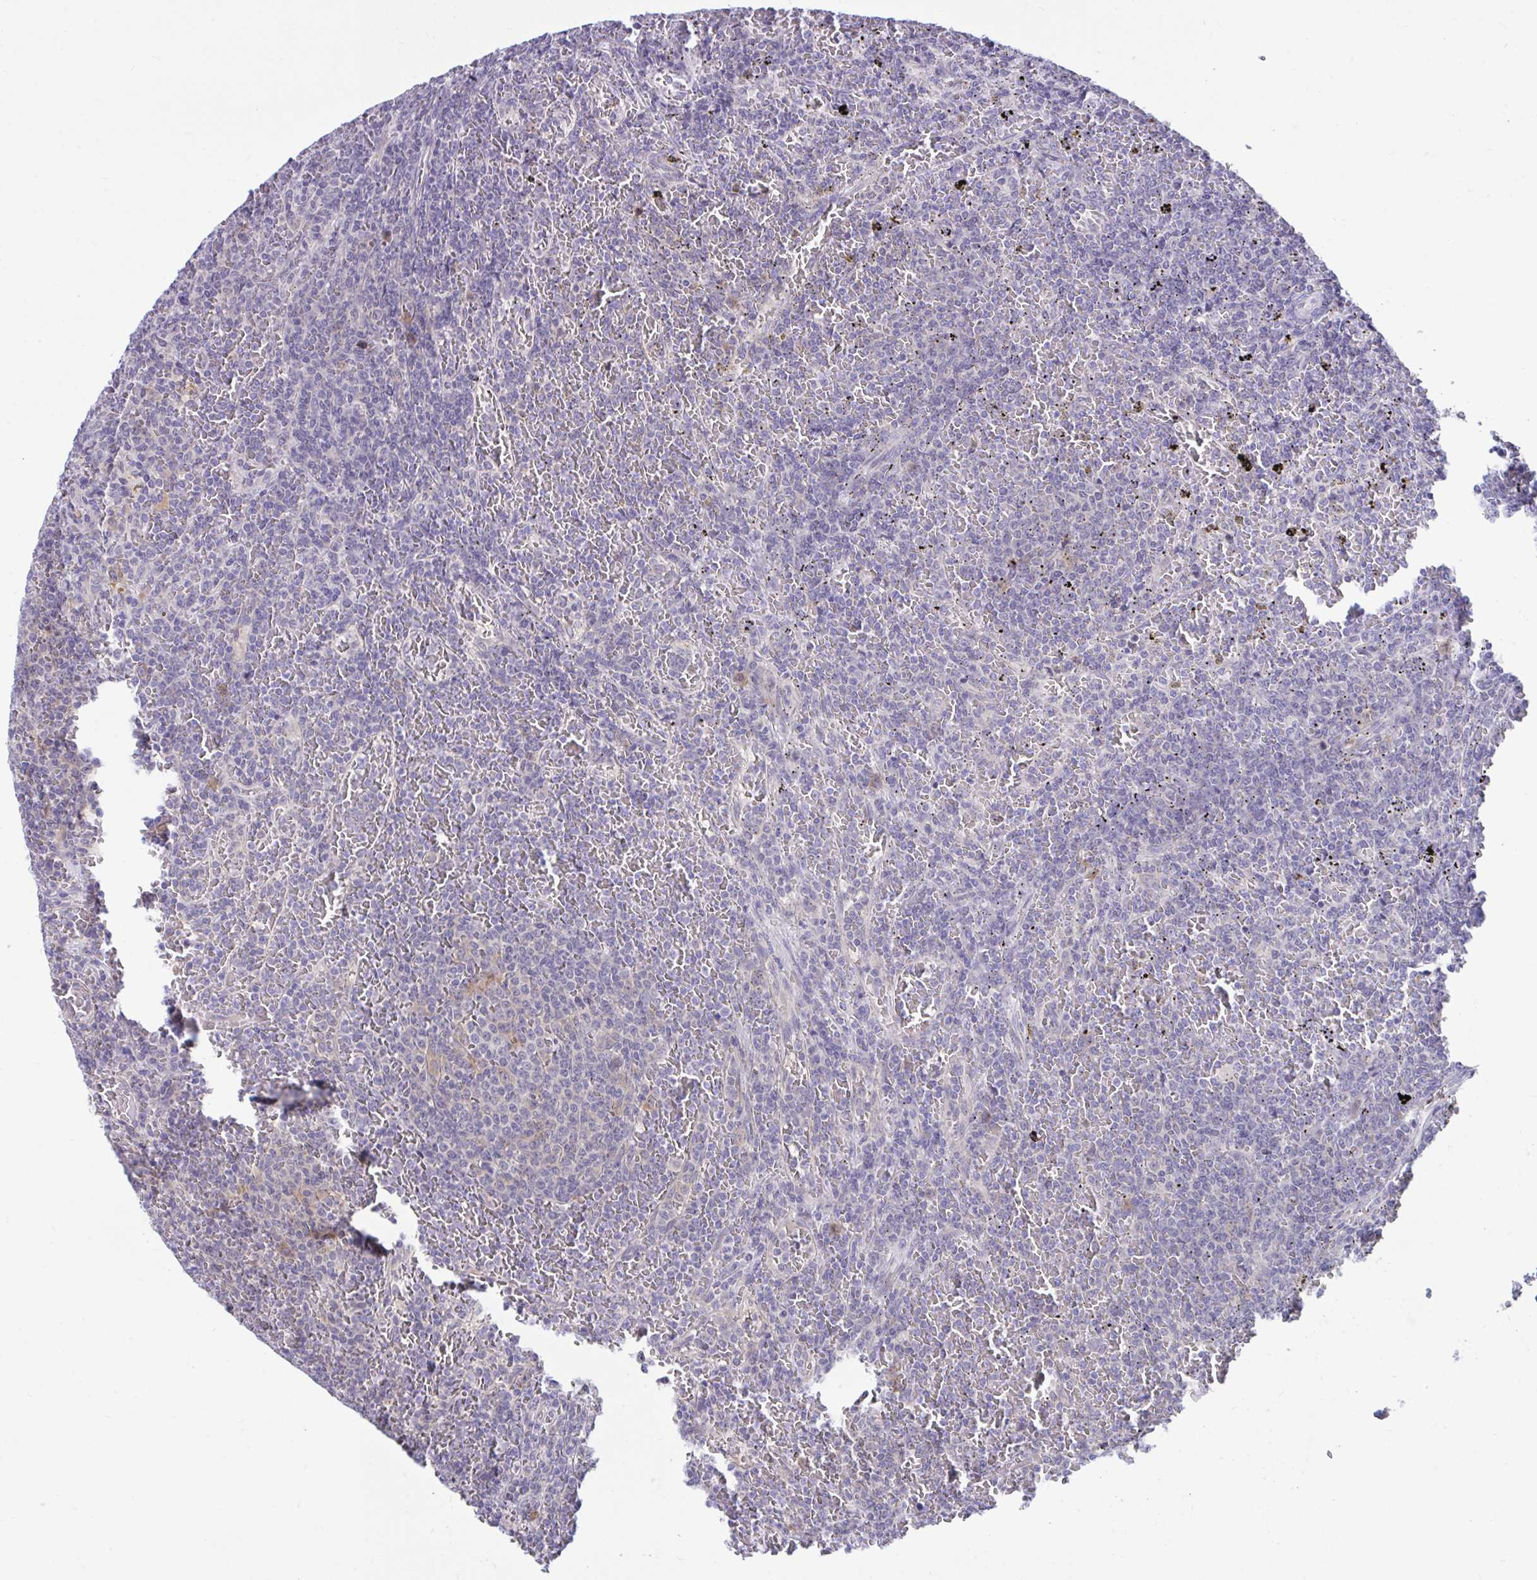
{"staining": {"intensity": "negative", "quantity": "none", "location": "none"}, "tissue": "lymphoma", "cell_type": "Tumor cells", "image_type": "cancer", "snomed": [{"axis": "morphology", "description": "Malignant lymphoma, non-Hodgkin's type, Low grade"}, {"axis": "topography", "description": "Spleen"}], "caption": "Malignant lymphoma, non-Hodgkin's type (low-grade) was stained to show a protein in brown. There is no significant expression in tumor cells.", "gene": "SELENON", "patient": {"sex": "female", "age": 77}}